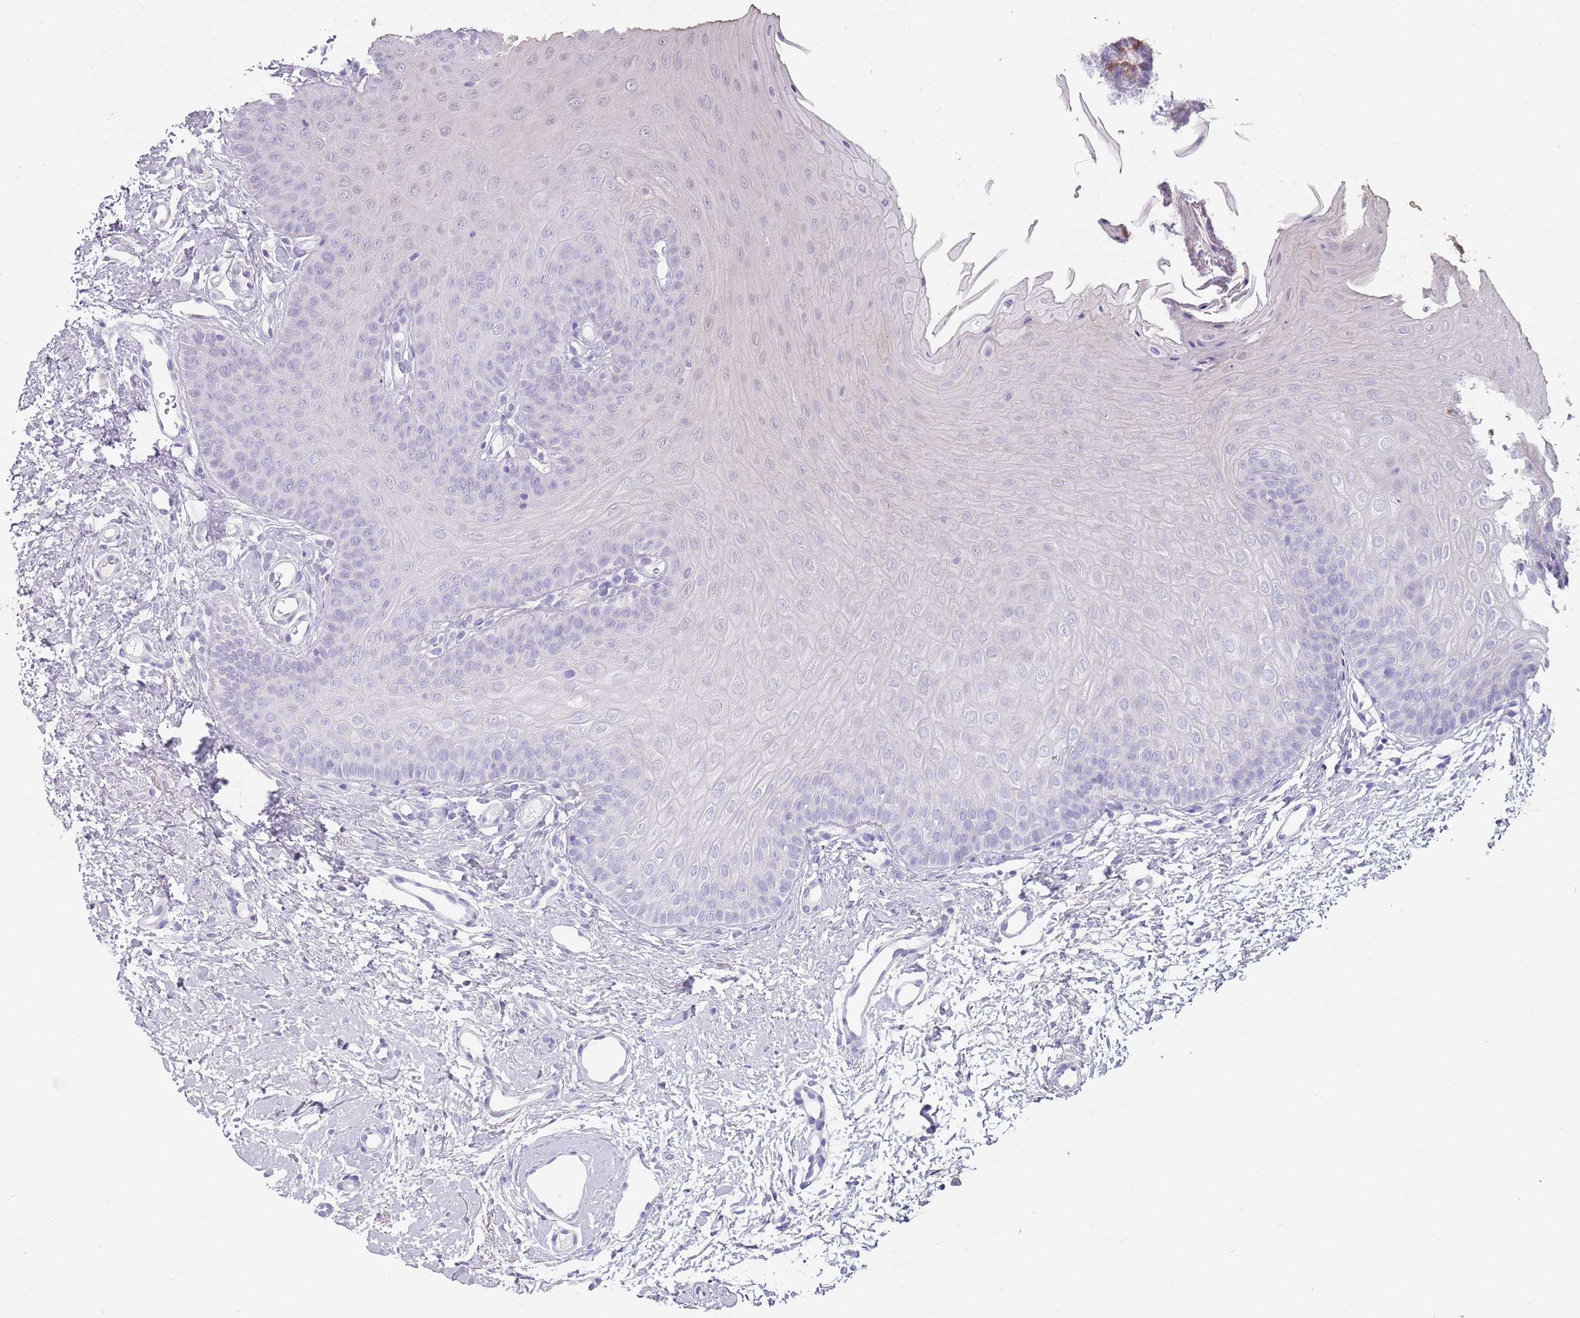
{"staining": {"intensity": "negative", "quantity": "none", "location": "none"}, "tissue": "oral mucosa", "cell_type": "Squamous epithelial cells", "image_type": "normal", "snomed": [{"axis": "morphology", "description": "Normal tissue, NOS"}, {"axis": "topography", "description": "Oral tissue"}], "caption": "The micrograph shows no significant positivity in squamous epithelial cells of oral mucosa. (DAB immunohistochemistry with hematoxylin counter stain).", "gene": "DDX4", "patient": {"sex": "female", "age": 68}}